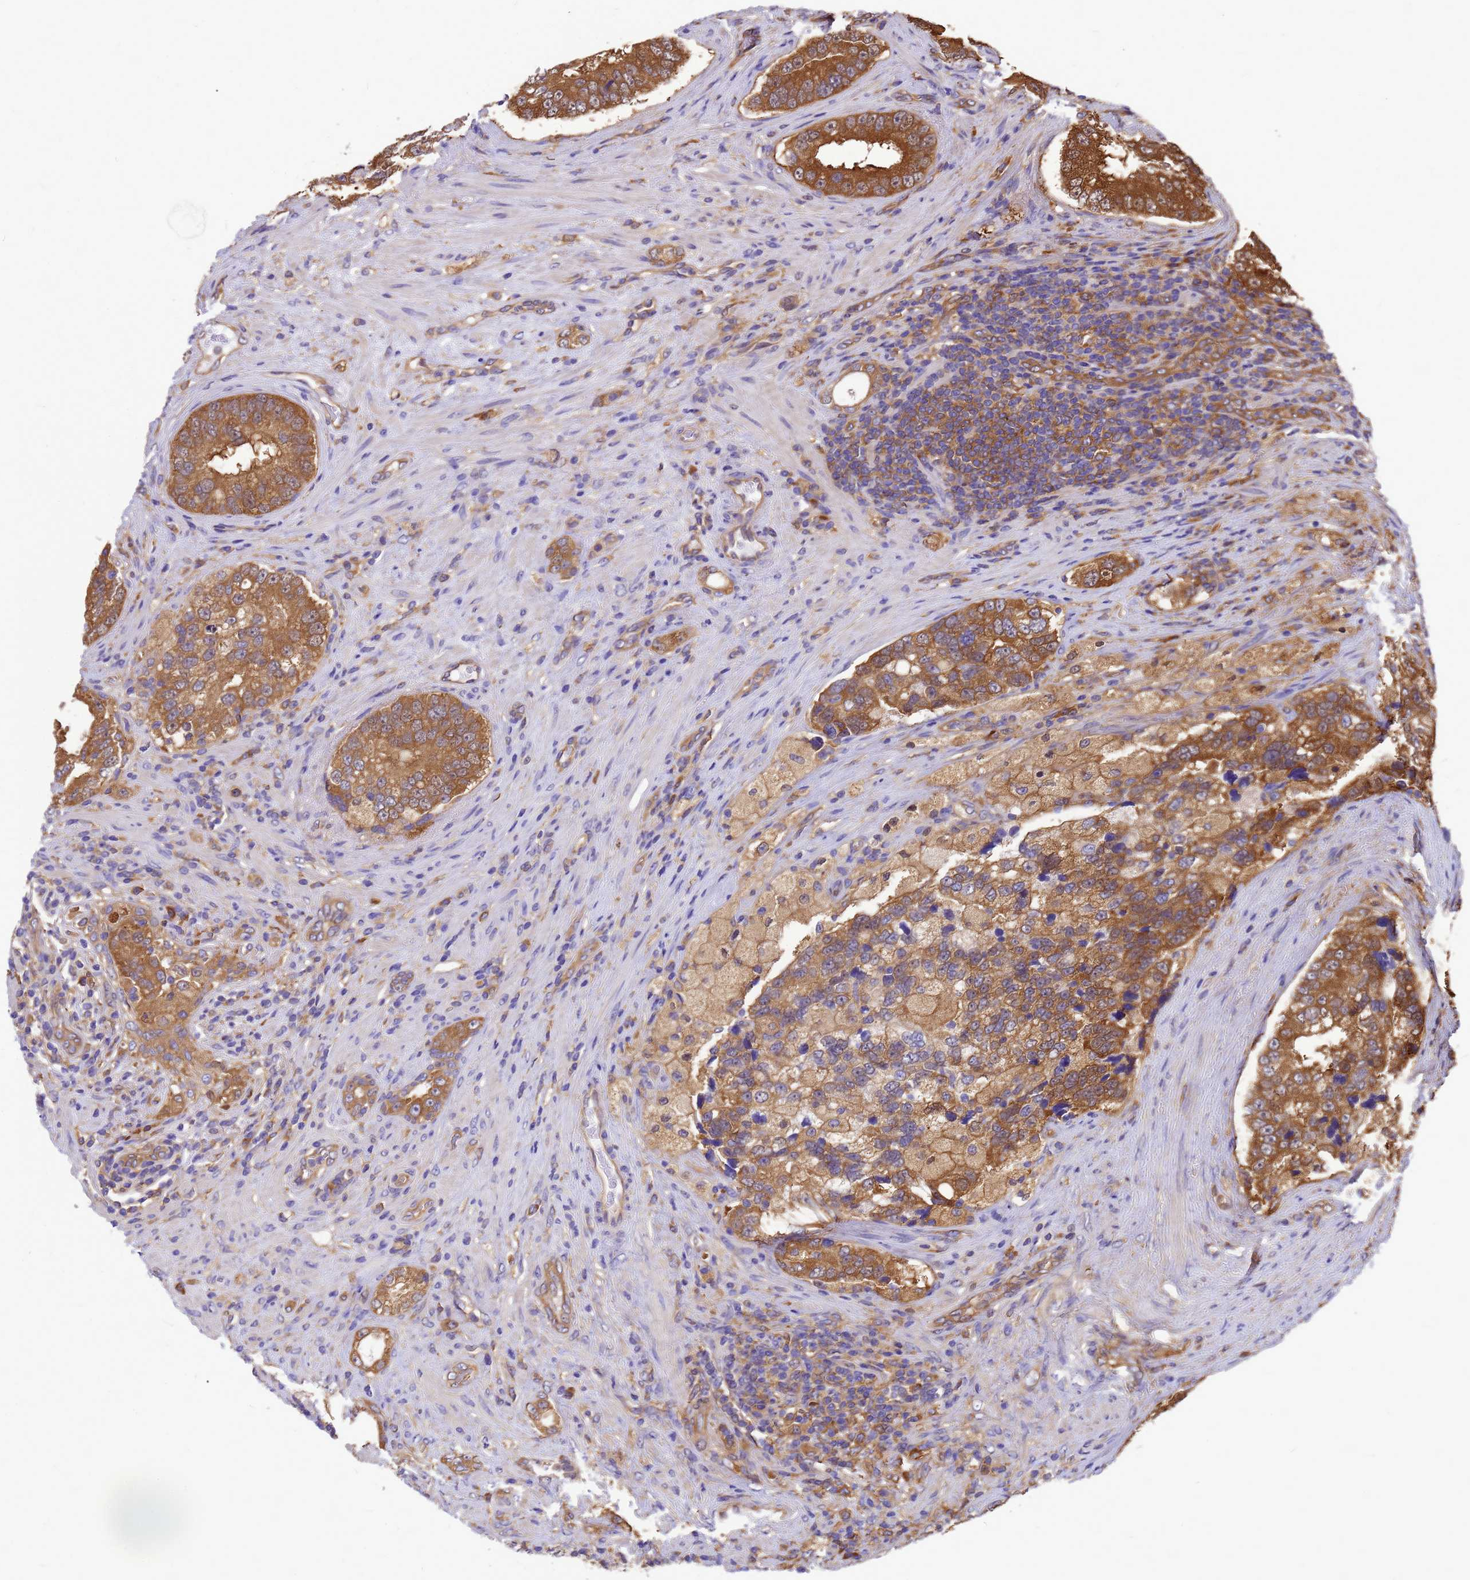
{"staining": {"intensity": "moderate", "quantity": ">75%", "location": "cytoplasmic/membranous"}, "tissue": "prostate cancer", "cell_type": "Tumor cells", "image_type": "cancer", "snomed": [{"axis": "morphology", "description": "Adenocarcinoma, High grade"}, {"axis": "topography", "description": "Prostate"}], "caption": "Immunohistochemical staining of human prostate cancer (adenocarcinoma (high-grade)) displays medium levels of moderate cytoplasmic/membranous staining in about >75% of tumor cells.", "gene": "GID4", "patient": {"sex": "male", "age": 70}}